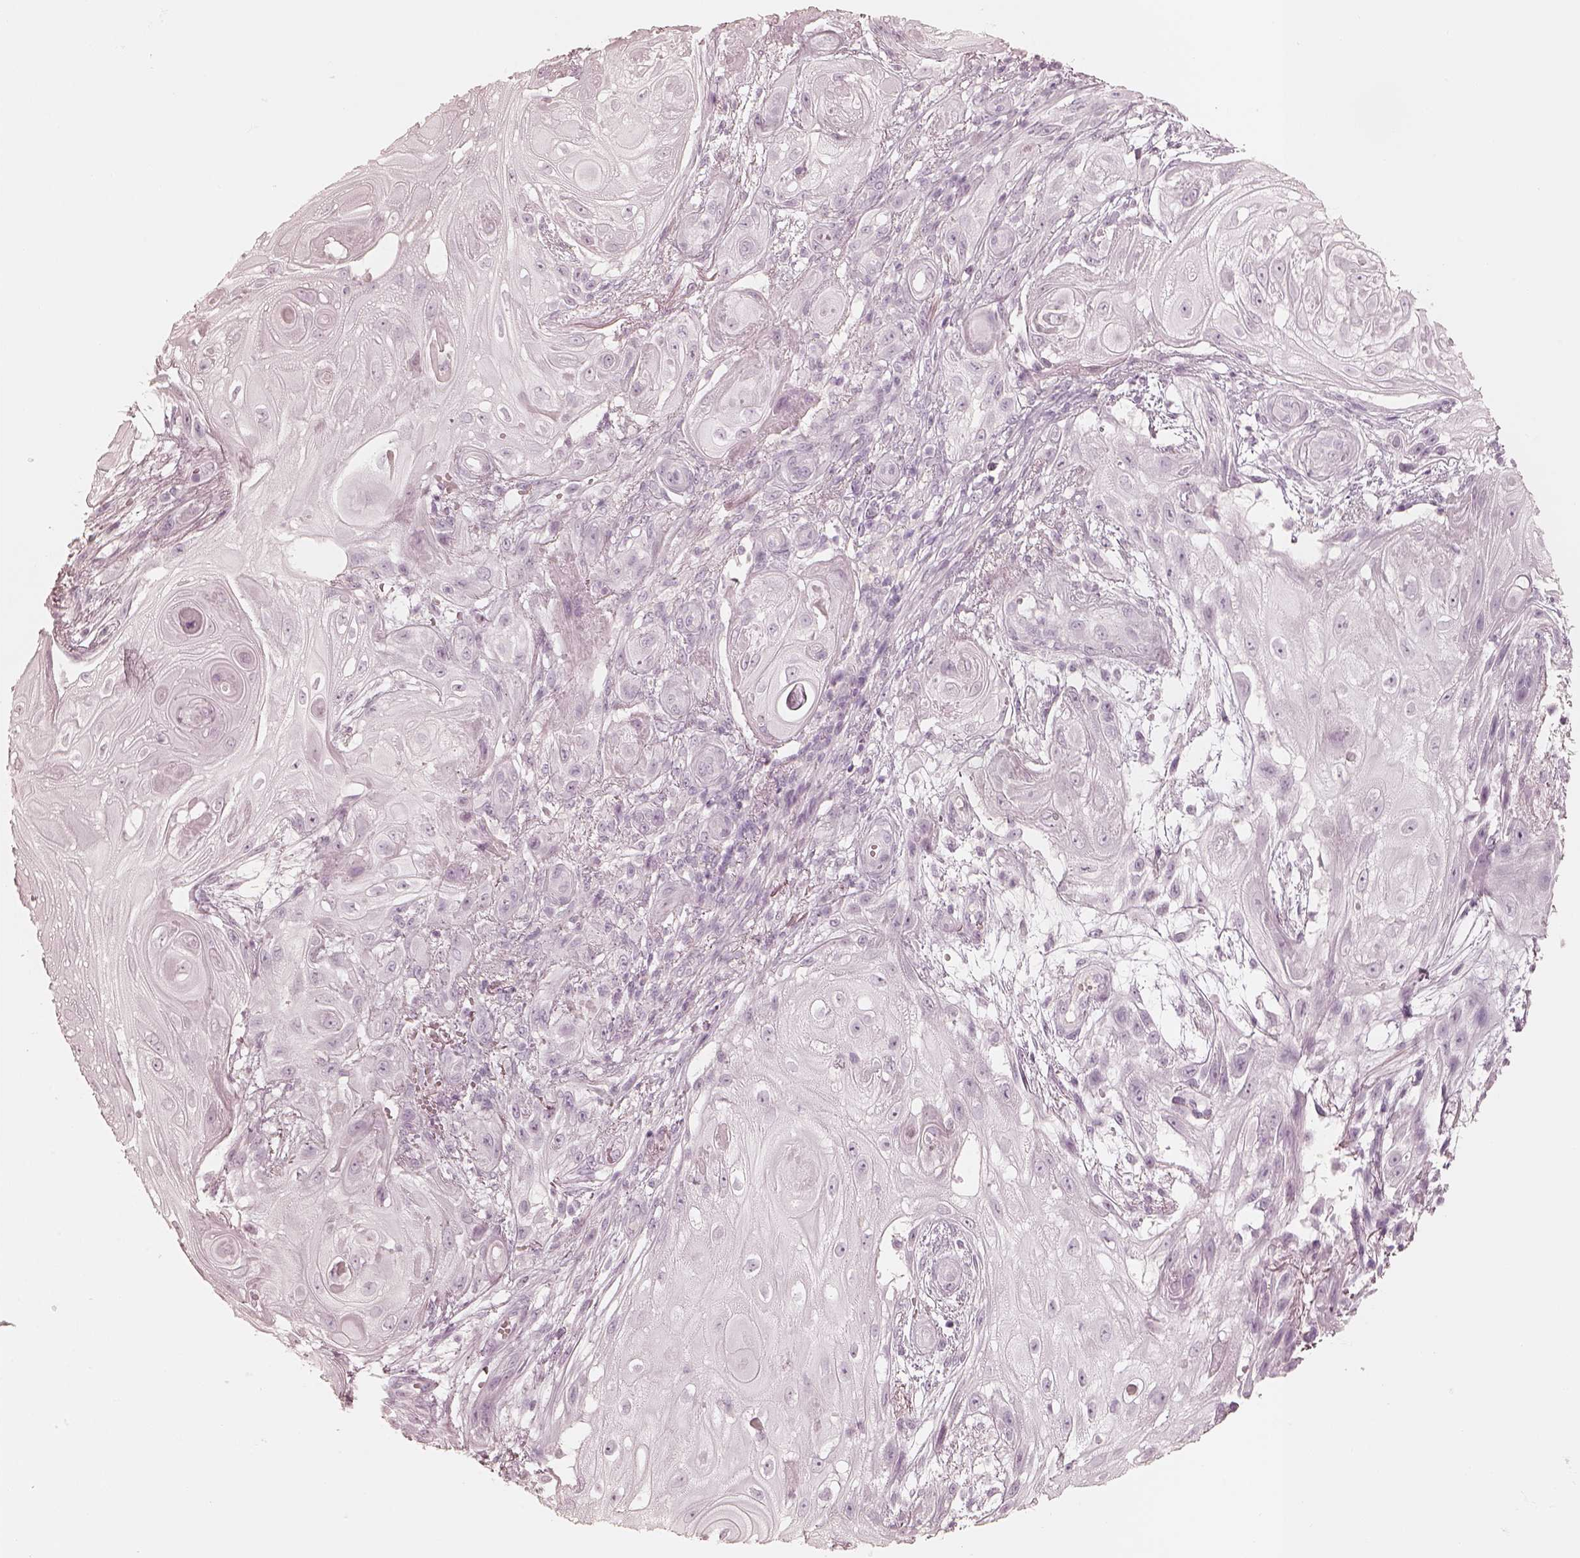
{"staining": {"intensity": "negative", "quantity": "none", "location": "none"}, "tissue": "skin cancer", "cell_type": "Tumor cells", "image_type": "cancer", "snomed": [{"axis": "morphology", "description": "Squamous cell carcinoma, NOS"}, {"axis": "topography", "description": "Skin"}], "caption": "An image of human squamous cell carcinoma (skin) is negative for staining in tumor cells.", "gene": "KRT82", "patient": {"sex": "male", "age": 62}}